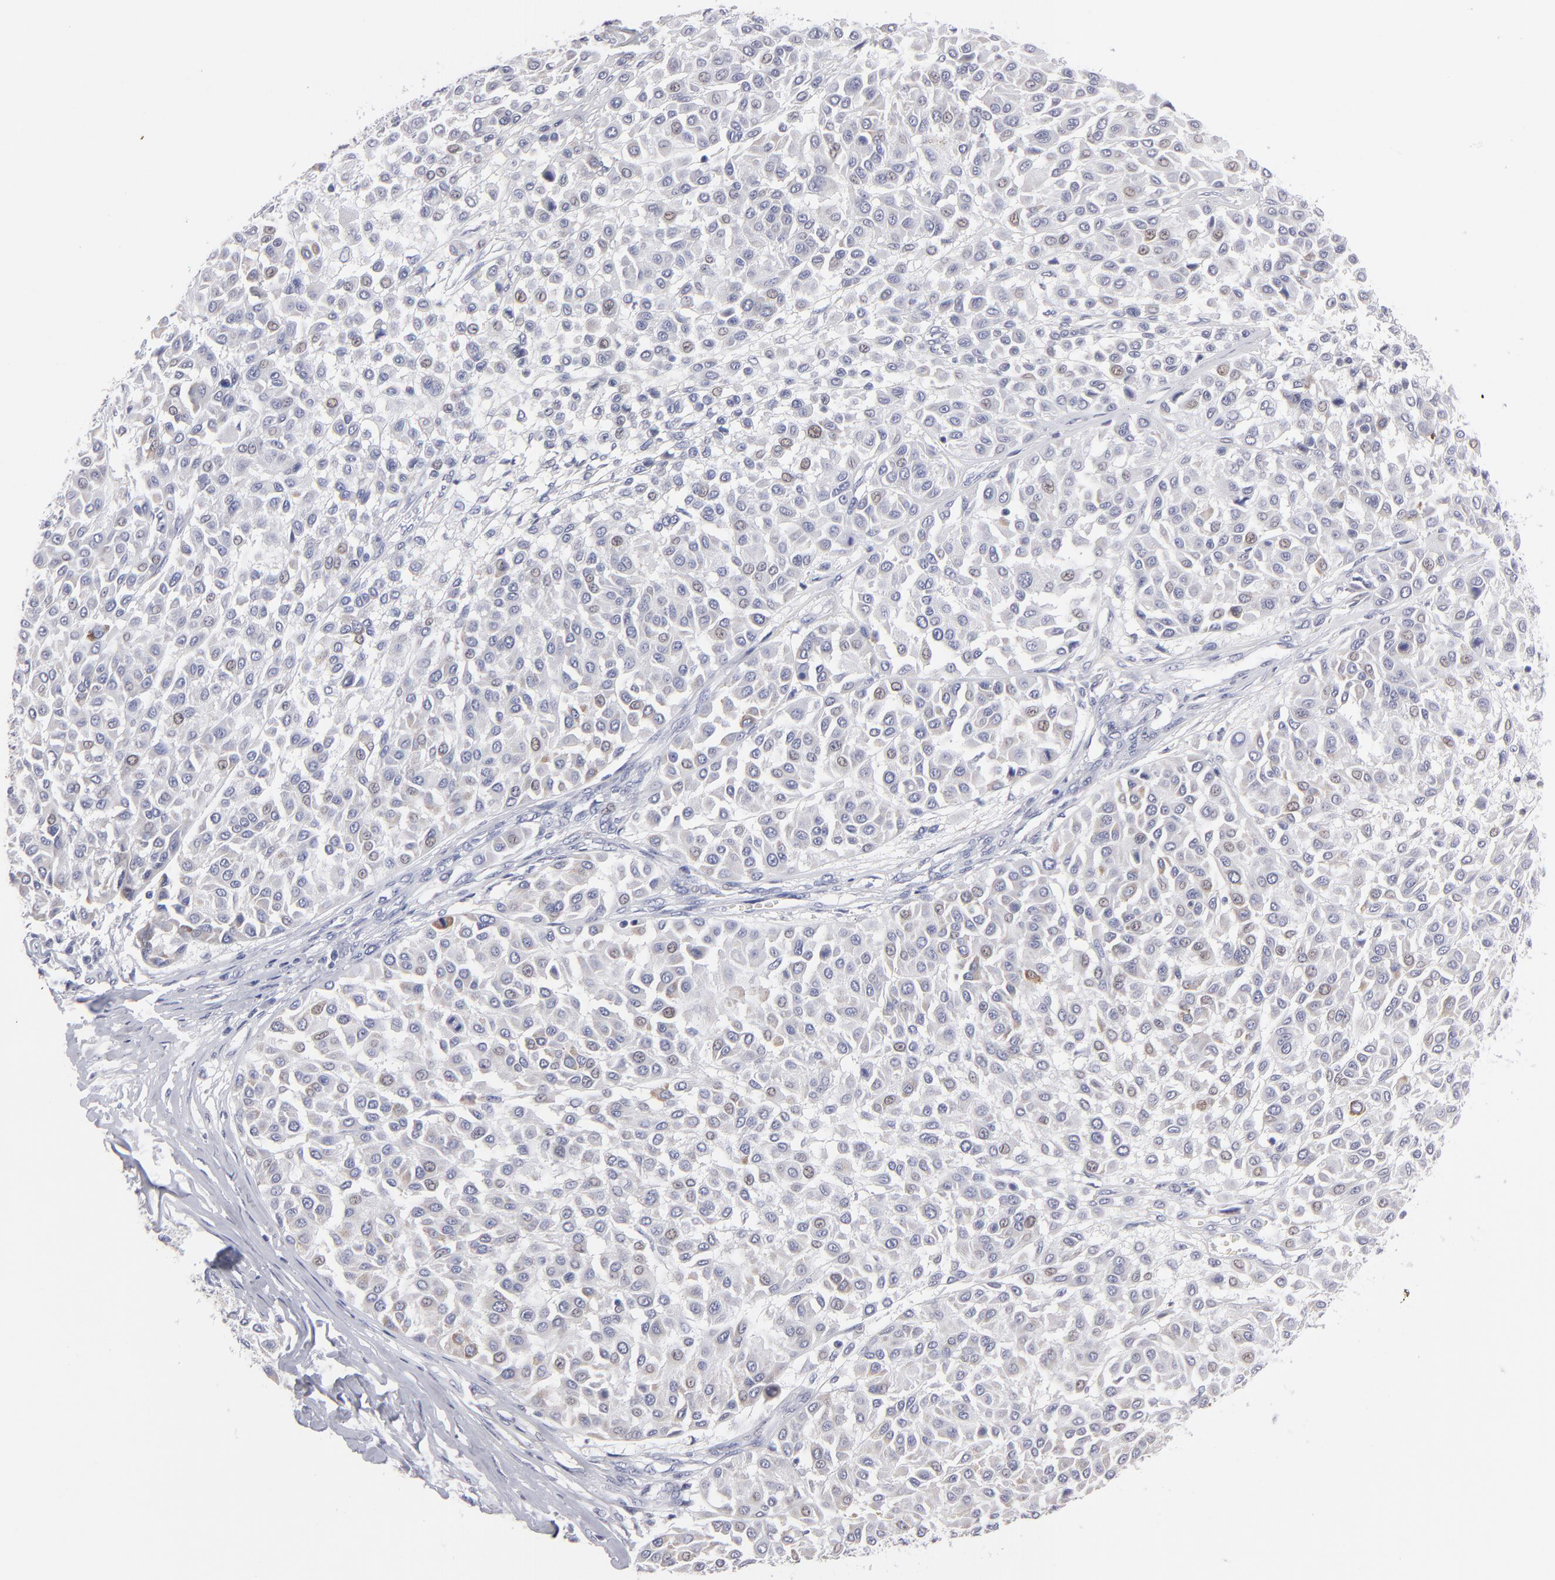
{"staining": {"intensity": "weak", "quantity": "<25%", "location": "cytoplasmic/membranous,nuclear"}, "tissue": "melanoma", "cell_type": "Tumor cells", "image_type": "cancer", "snomed": [{"axis": "morphology", "description": "Malignant melanoma, Metastatic site"}, {"axis": "topography", "description": "Soft tissue"}], "caption": "Tumor cells show no significant positivity in malignant melanoma (metastatic site).", "gene": "CADM3", "patient": {"sex": "male", "age": 41}}